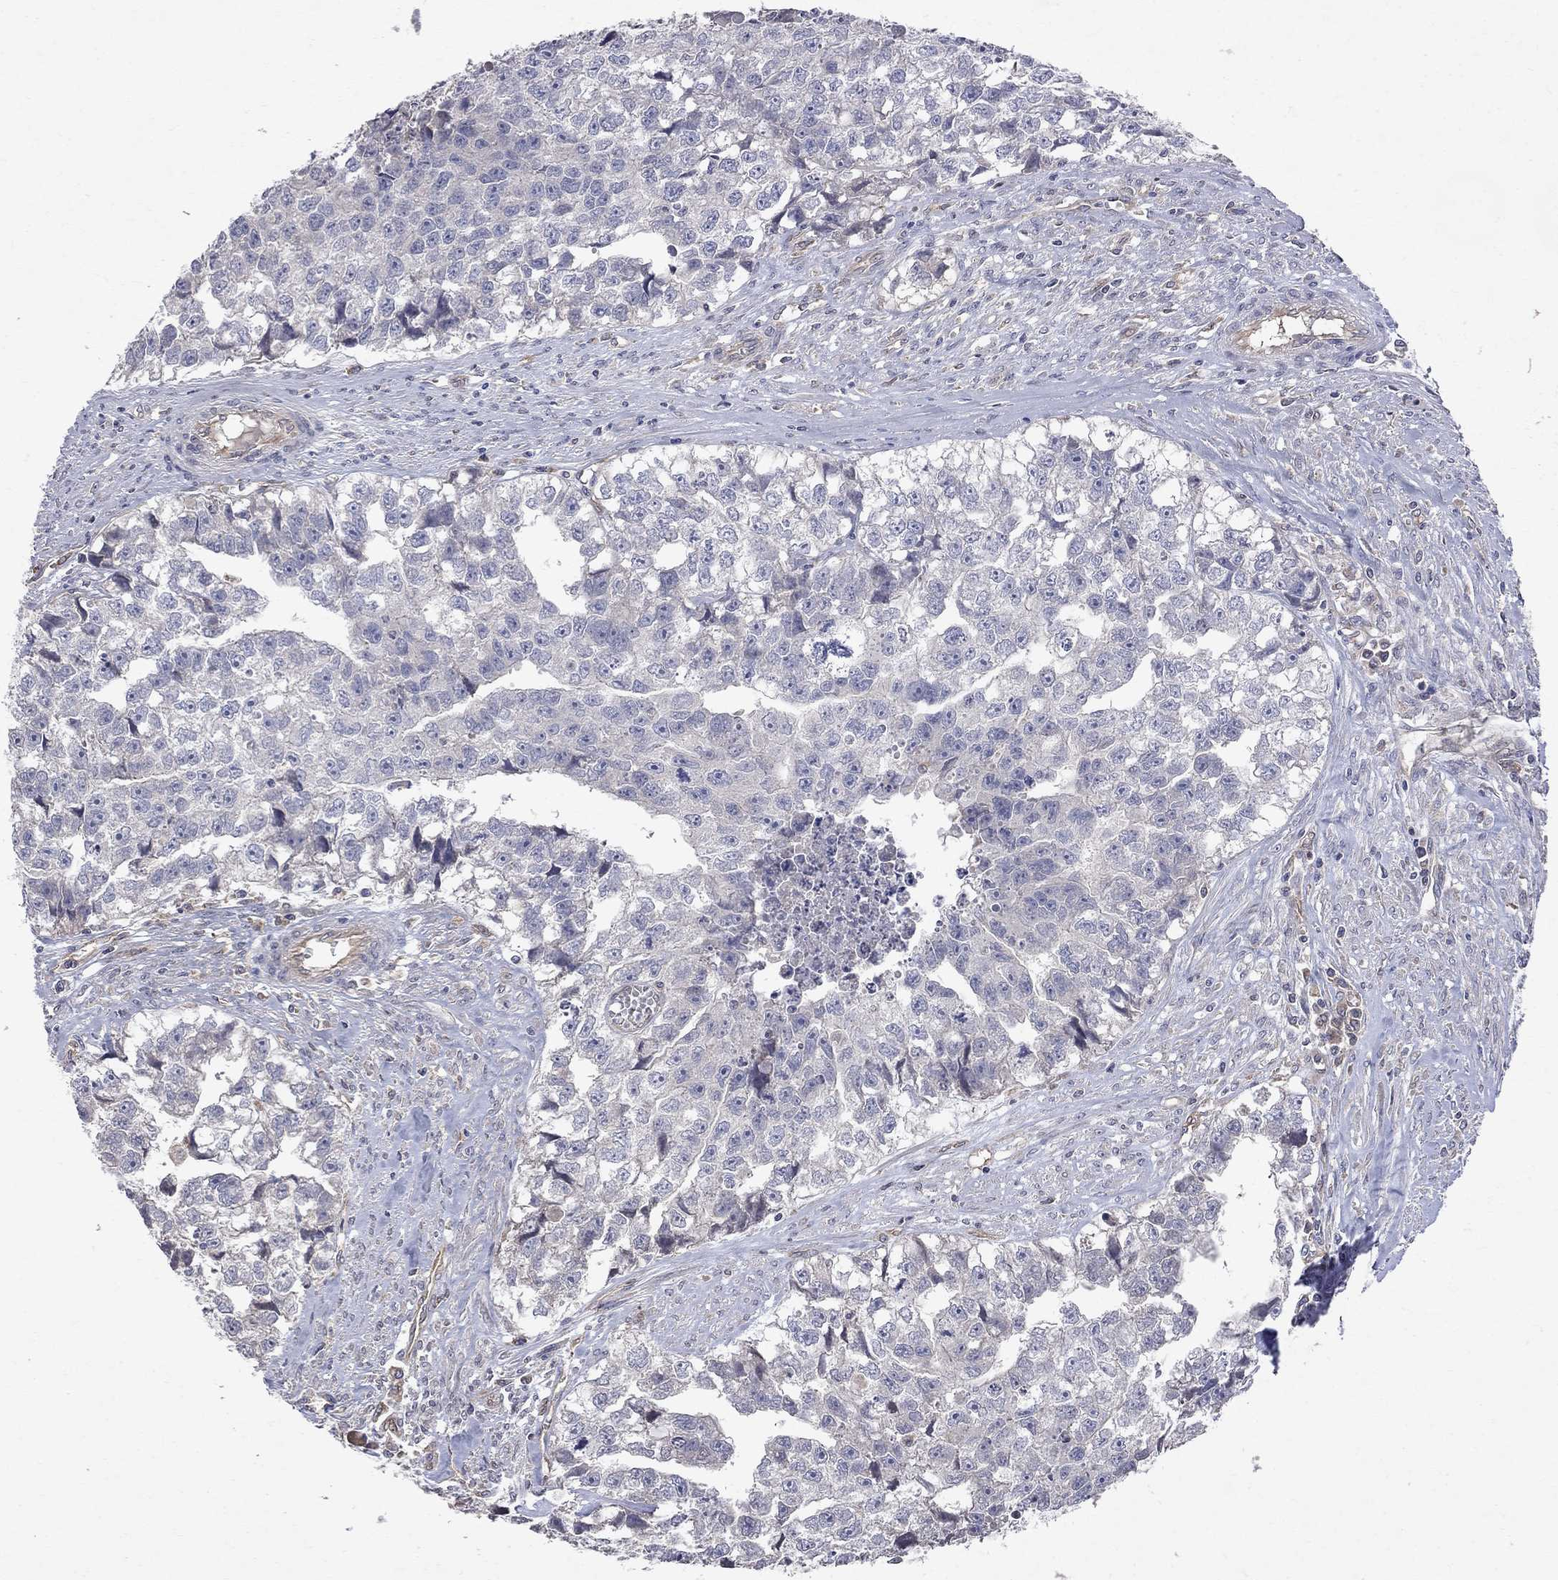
{"staining": {"intensity": "negative", "quantity": "none", "location": "none"}, "tissue": "testis cancer", "cell_type": "Tumor cells", "image_type": "cancer", "snomed": [{"axis": "morphology", "description": "Carcinoma, Embryonal, NOS"}, {"axis": "morphology", "description": "Teratoma, malignant, NOS"}, {"axis": "topography", "description": "Testis"}], "caption": "High magnification brightfield microscopy of testis cancer (embryonal carcinoma) stained with DAB (brown) and counterstained with hematoxylin (blue): tumor cells show no significant positivity.", "gene": "ABI3", "patient": {"sex": "male", "age": 44}}